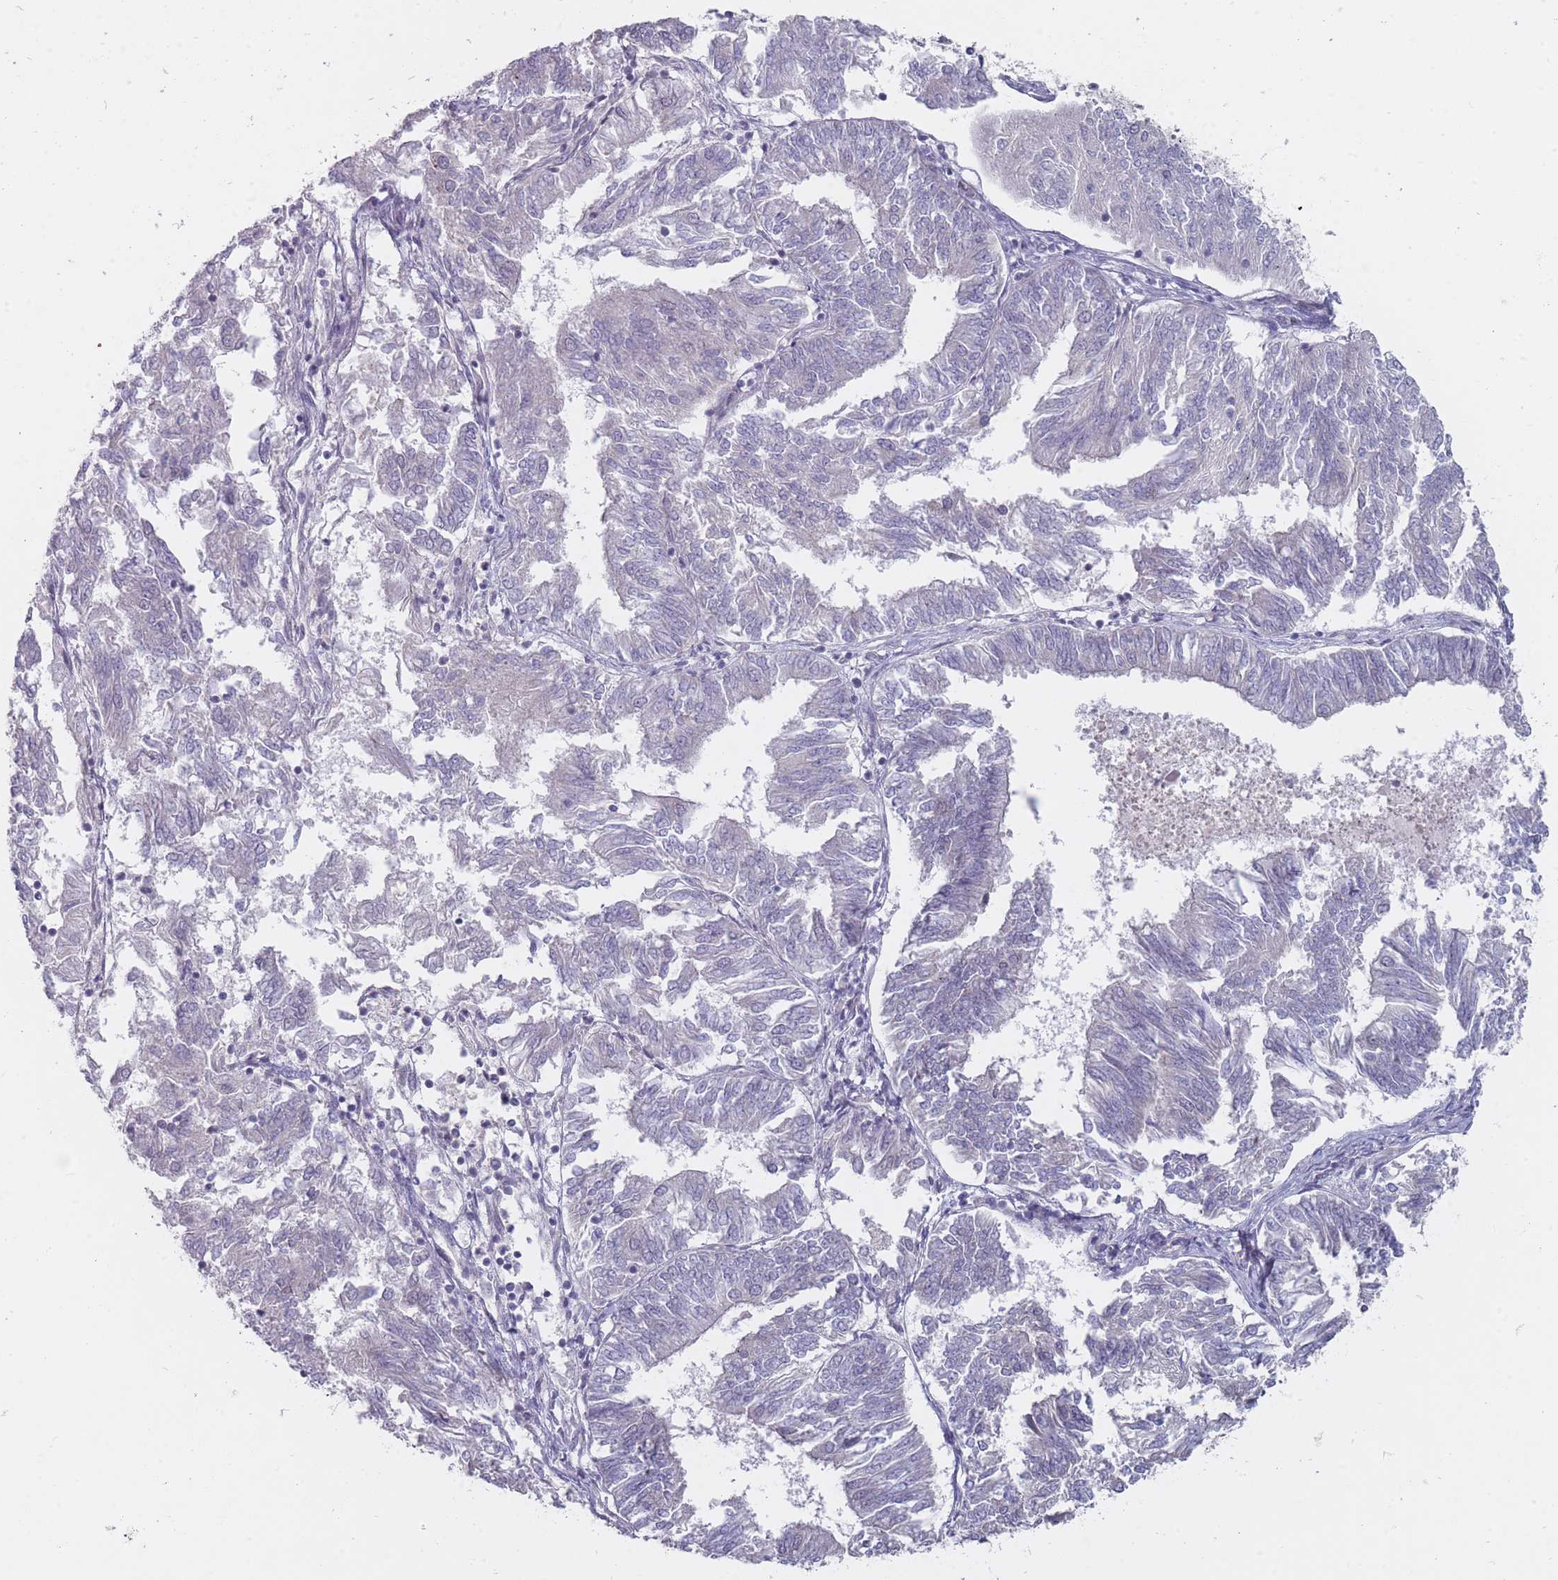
{"staining": {"intensity": "negative", "quantity": "none", "location": "none"}, "tissue": "endometrial cancer", "cell_type": "Tumor cells", "image_type": "cancer", "snomed": [{"axis": "morphology", "description": "Adenocarcinoma, NOS"}, {"axis": "topography", "description": "Endometrium"}], "caption": "IHC photomicrograph of neoplastic tissue: adenocarcinoma (endometrial) stained with DAB (3,3'-diaminobenzidine) exhibits no significant protein positivity in tumor cells.", "gene": "PCDH12", "patient": {"sex": "female", "age": 58}}